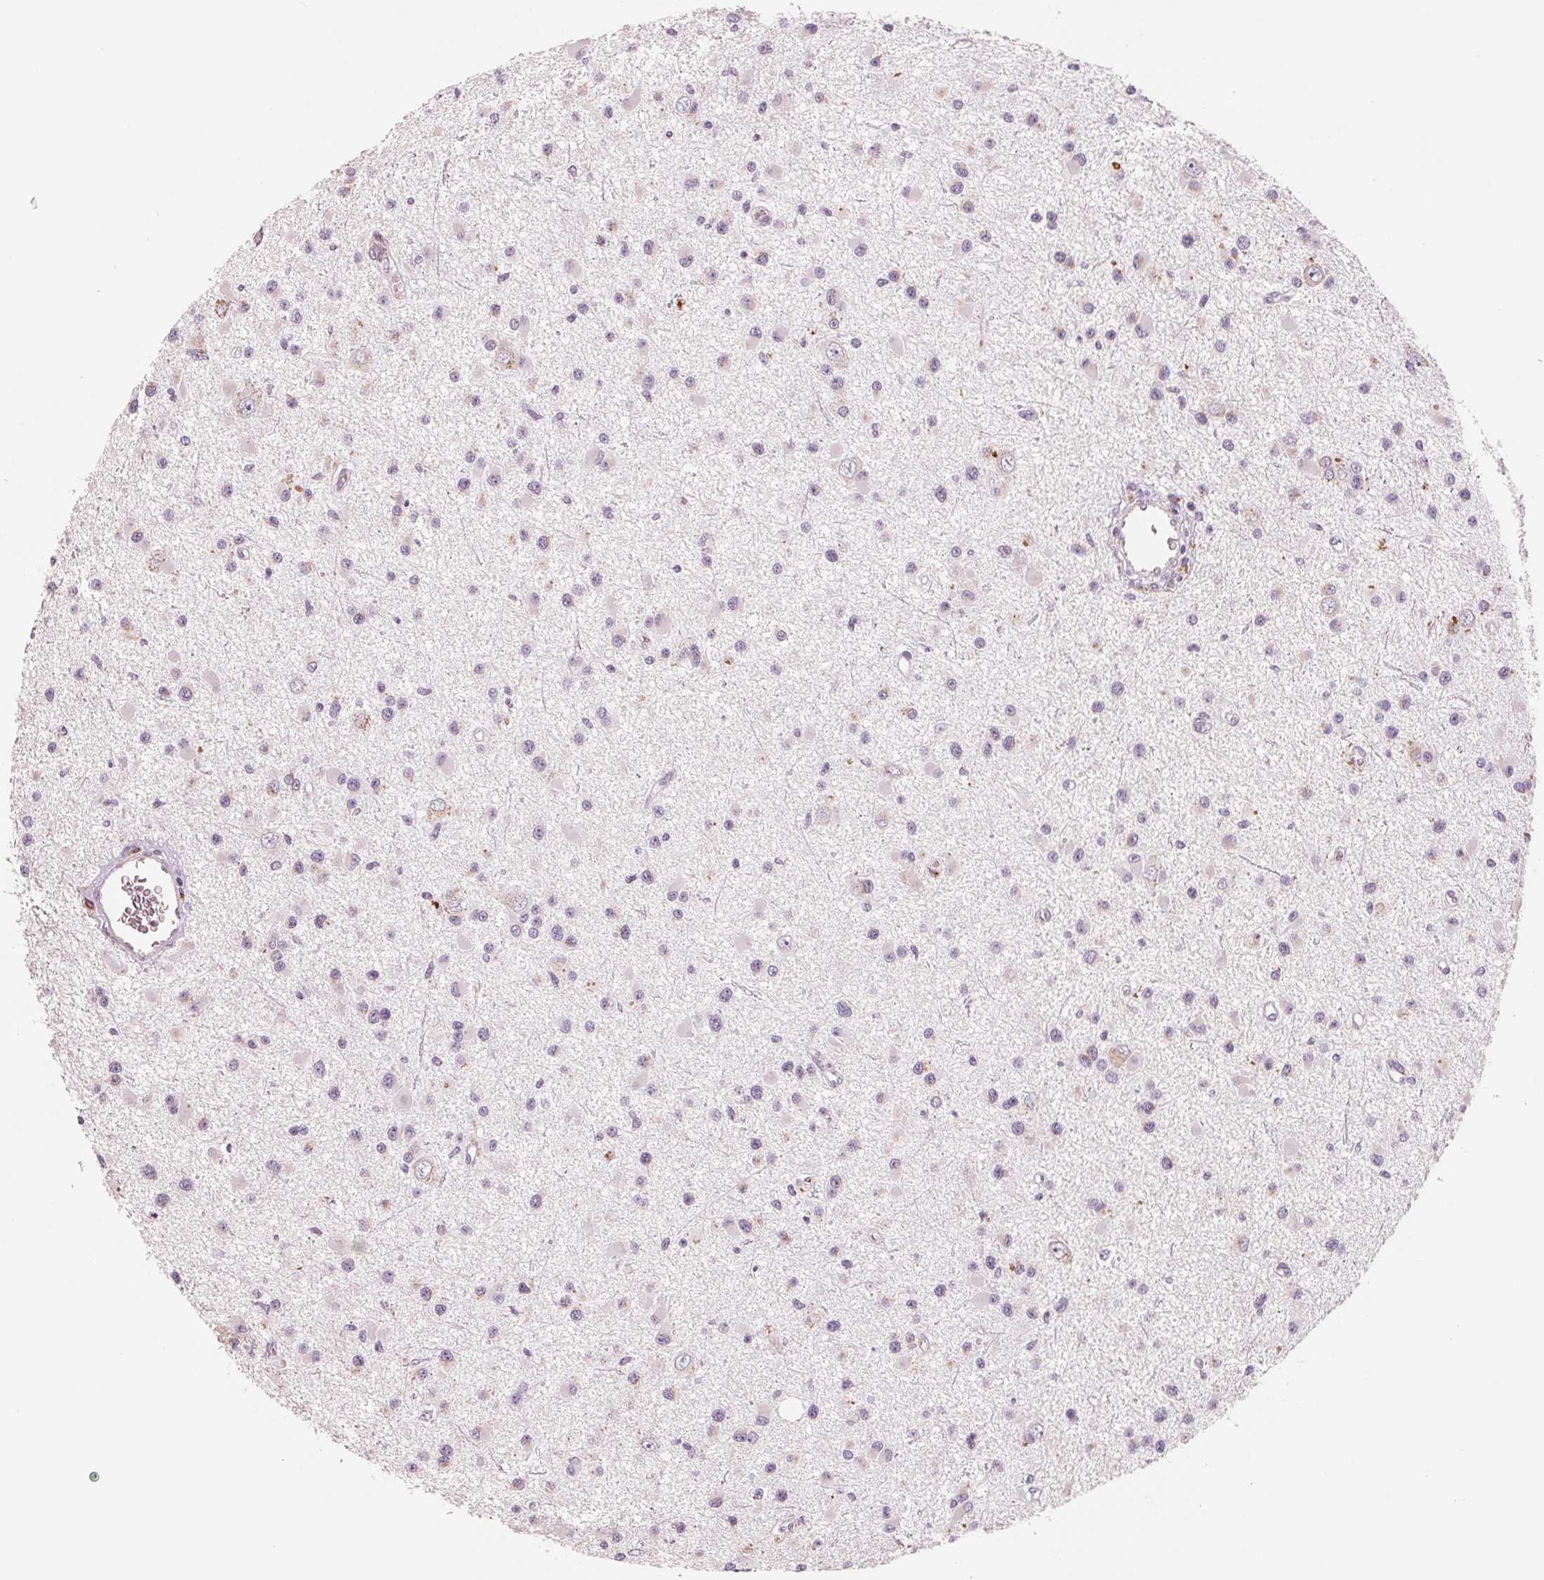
{"staining": {"intensity": "negative", "quantity": "none", "location": "none"}, "tissue": "glioma", "cell_type": "Tumor cells", "image_type": "cancer", "snomed": [{"axis": "morphology", "description": "Glioma, malignant, High grade"}, {"axis": "topography", "description": "Brain"}], "caption": "Immunohistochemistry (IHC) photomicrograph of neoplastic tissue: human glioma stained with DAB shows no significant protein positivity in tumor cells.", "gene": "IL9R", "patient": {"sex": "male", "age": 54}}